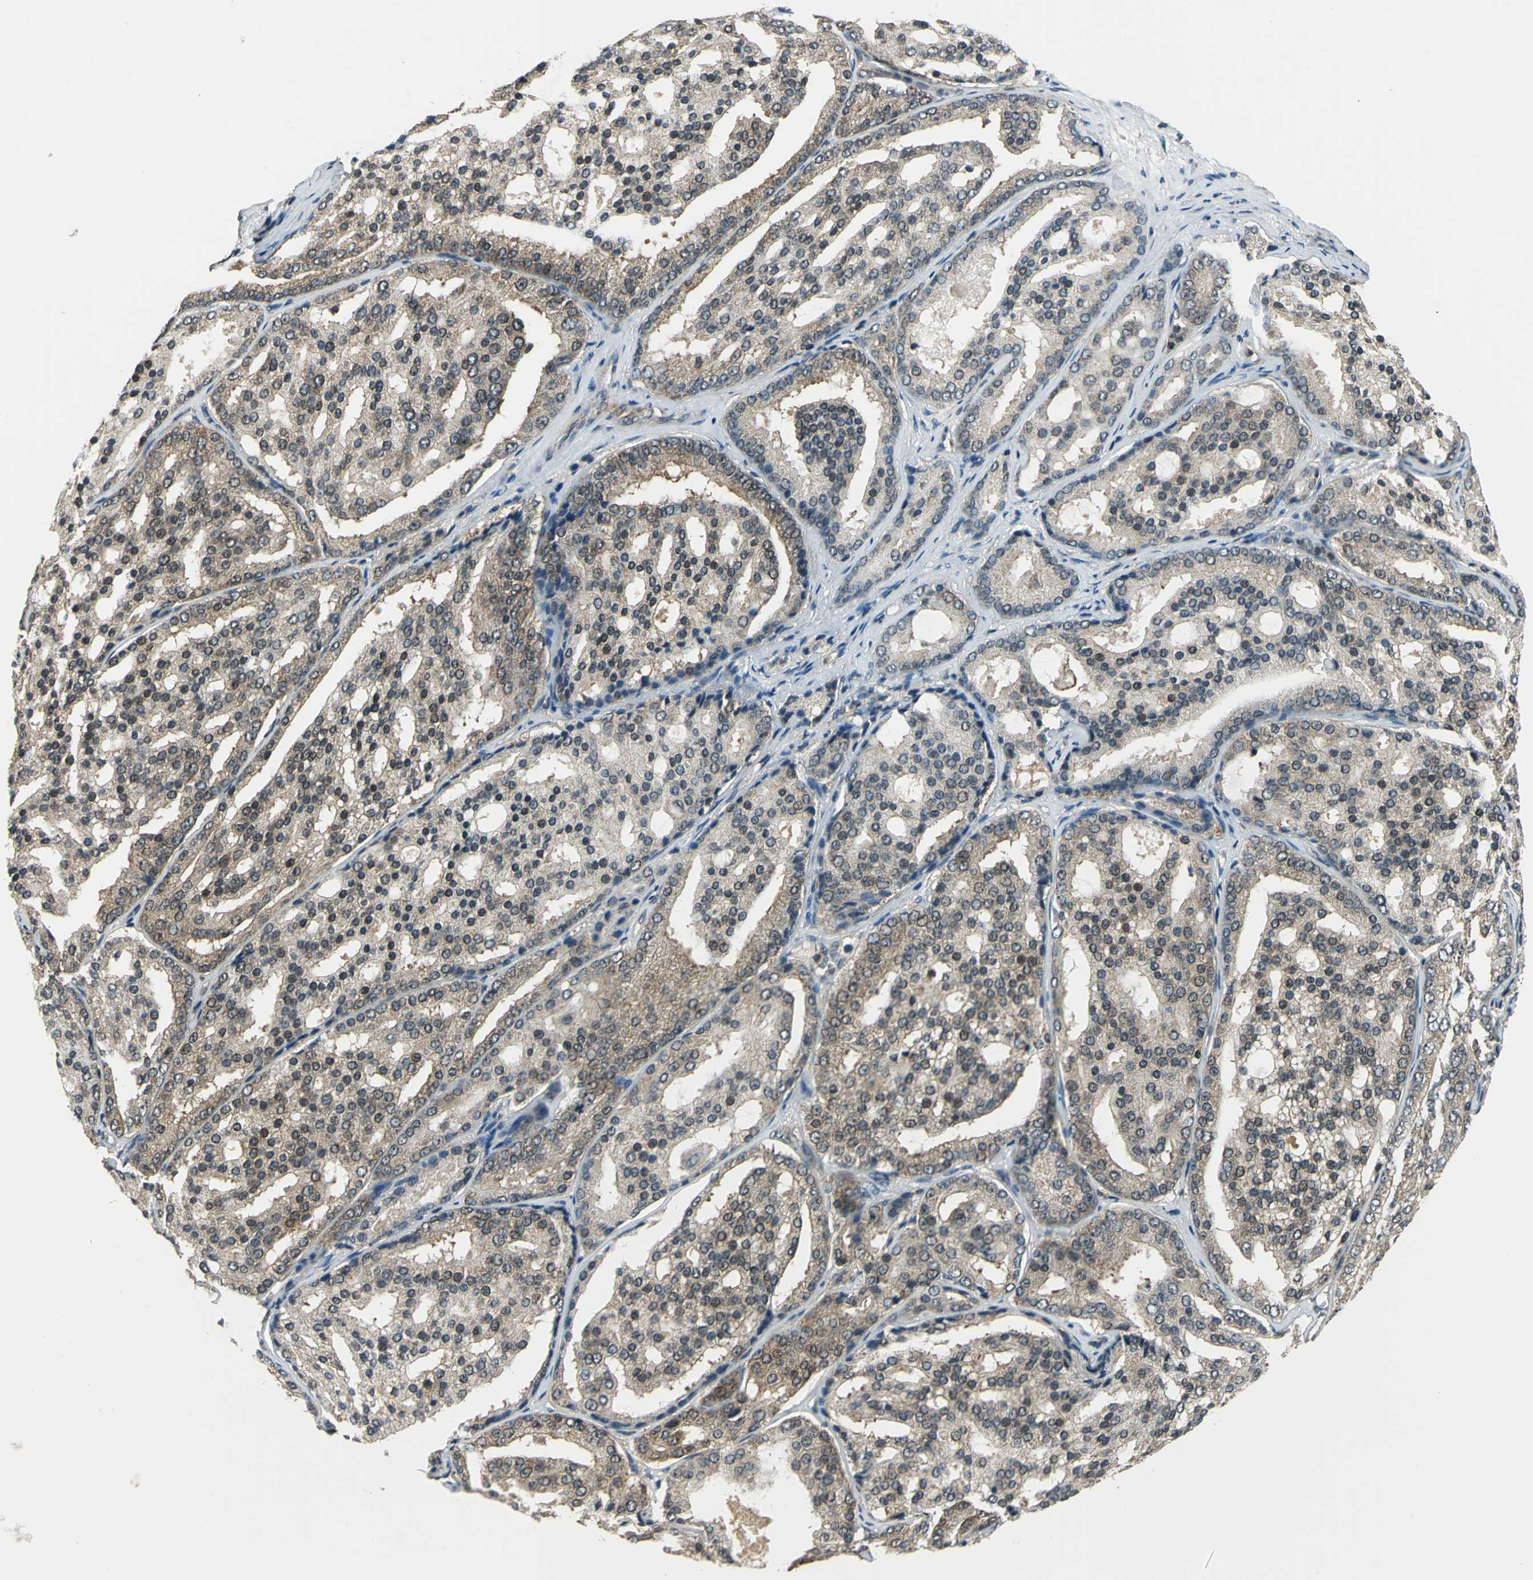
{"staining": {"intensity": "moderate", "quantity": ">75%", "location": "cytoplasmic/membranous,nuclear"}, "tissue": "prostate cancer", "cell_type": "Tumor cells", "image_type": "cancer", "snomed": [{"axis": "morphology", "description": "Adenocarcinoma, High grade"}, {"axis": "topography", "description": "Prostate"}], "caption": "Prostate adenocarcinoma (high-grade) stained with DAB immunohistochemistry (IHC) exhibits medium levels of moderate cytoplasmic/membranous and nuclear staining in about >75% of tumor cells.", "gene": "NUDT2", "patient": {"sex": "male", "age": 64}}